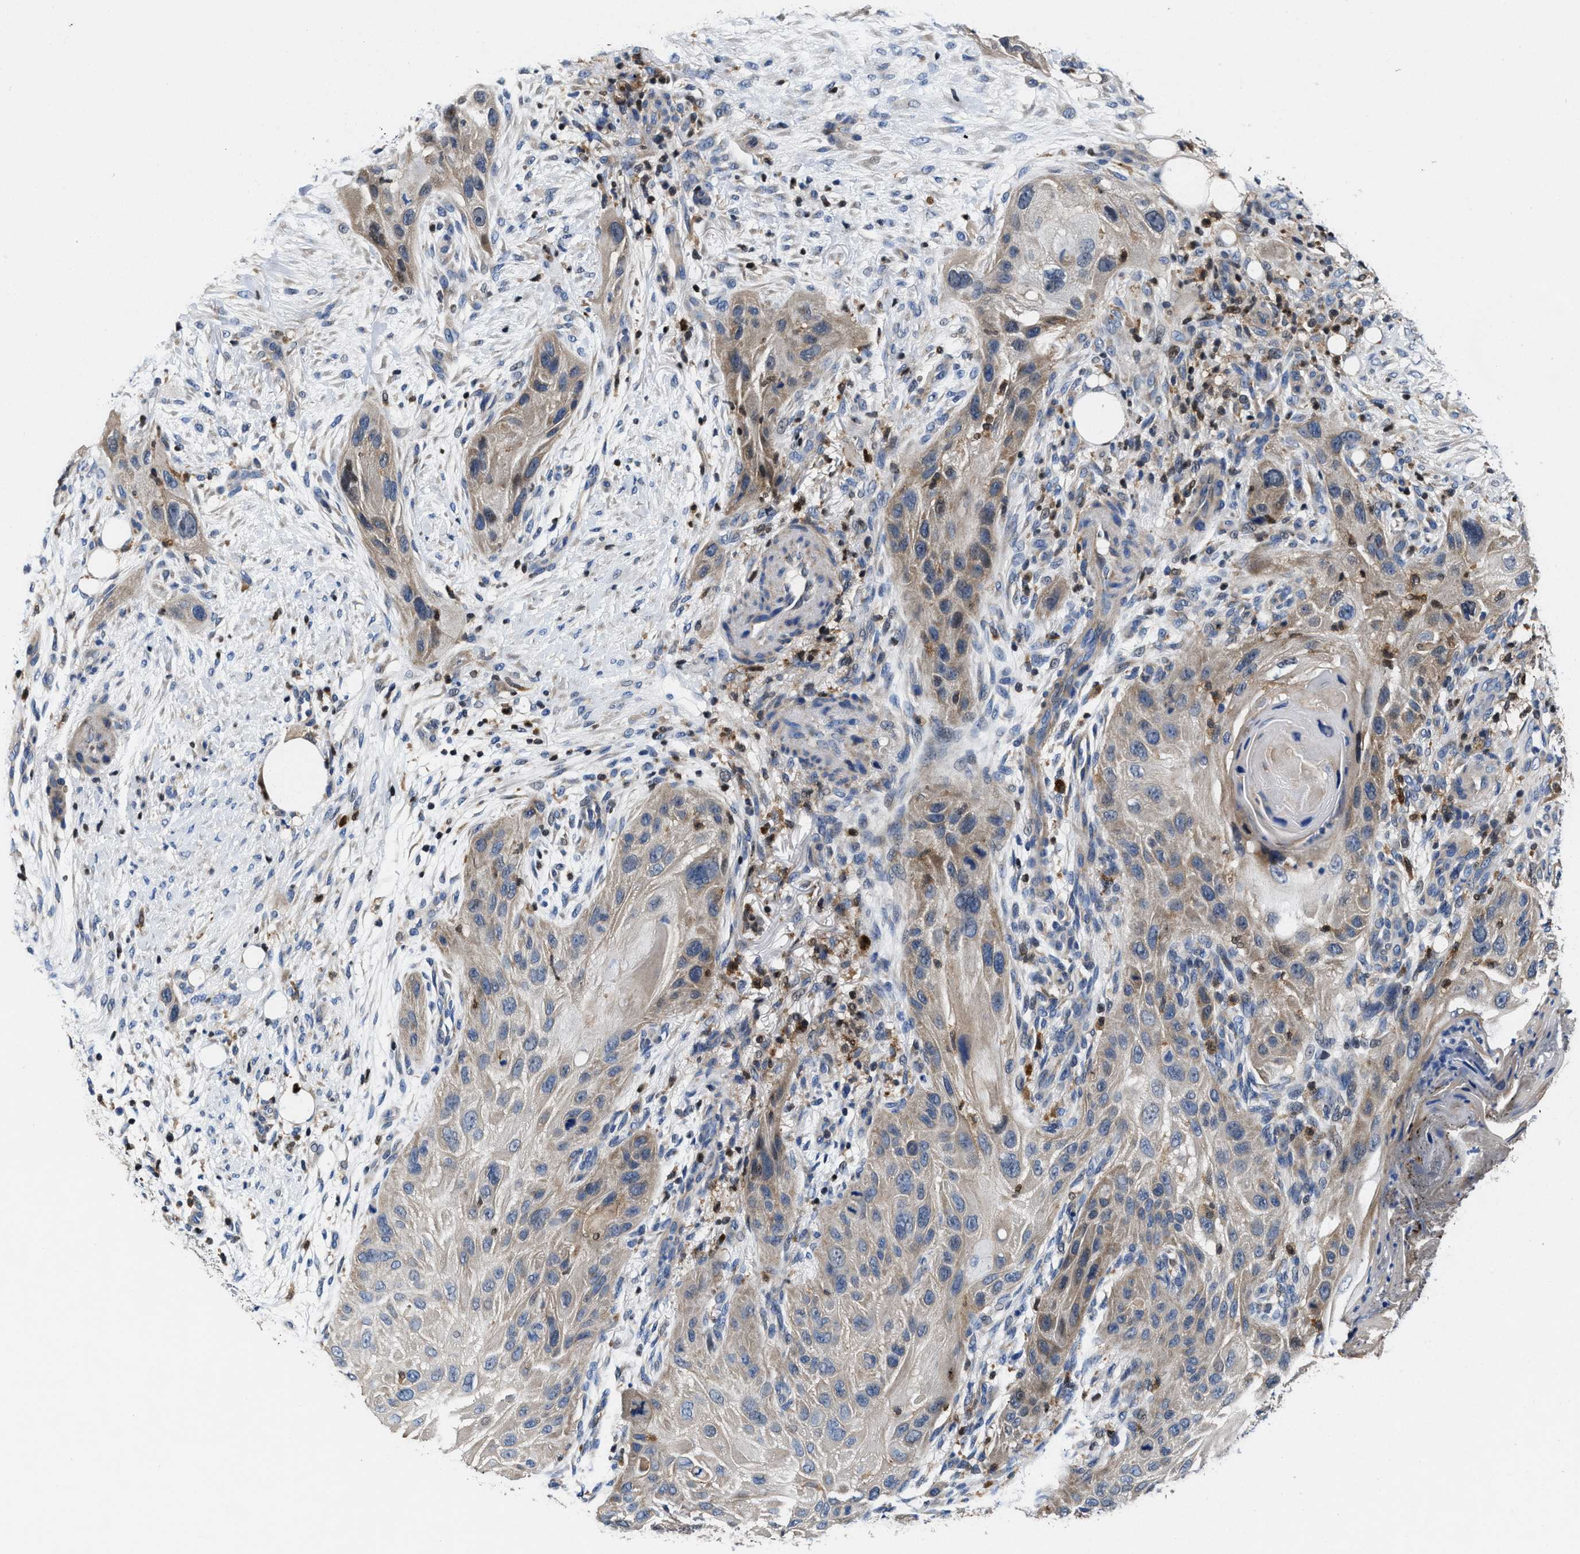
{"staining": {"intensity": "weak", "quantity": "25%-75%", "location": "cytoplasmic/membranous"}, "tissue": "skin cancer", "cell_type": "Tumor cells", "image_type": "cancer", "snomed": [{"axis": "morphology", "description": "Squamous cell carcinoma, NOS"}, {"axis": "topography", "description": "Skin"}], "caption": "Tumor cells display low levels of weak cytoplasmic/membranous expression in approximately 25%-75% of cells in squamous cell carcinoma (skin).", "gene": "RGS10", "patient": {"sex": "female", "age": 77}}